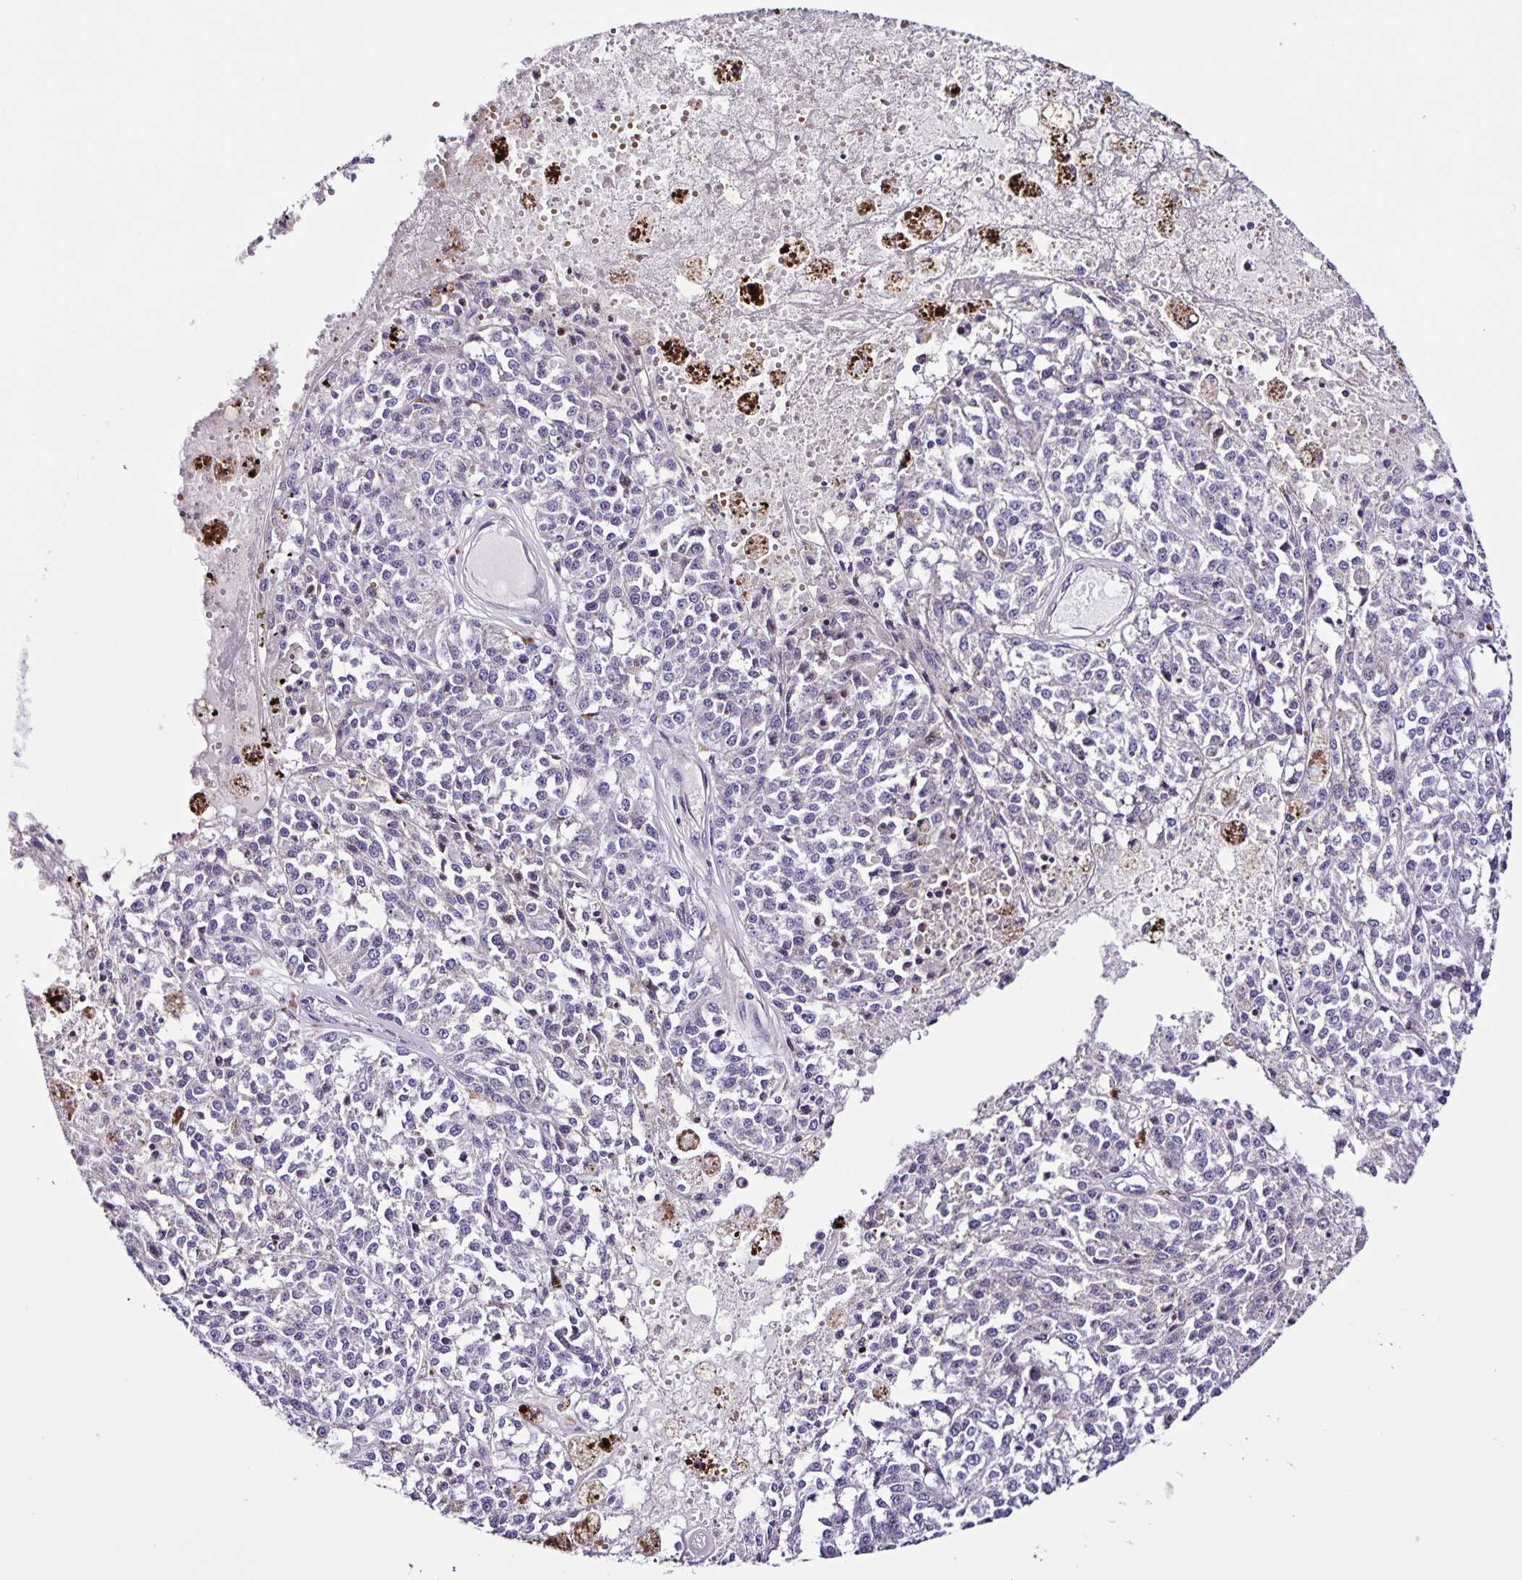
{"staining": {"intensity": "negative", "quantity": "none", "location": "none"}, "tissue": "melanoma", "cell_type": "Tumor cells", "image_type": "cancer", "snomed": [{"axis": "morphology", "description": "Malignant melanoma, Metastatic site"}, {"axis": "topography", "description": "Lymph node"}], "caption": "This is an IHC micrograph of malignant melanoma (metastatic site). There is no positivity in tumor cells.", "gene": "RNFT2", "patient": {"sex": "female", "age": 64}}